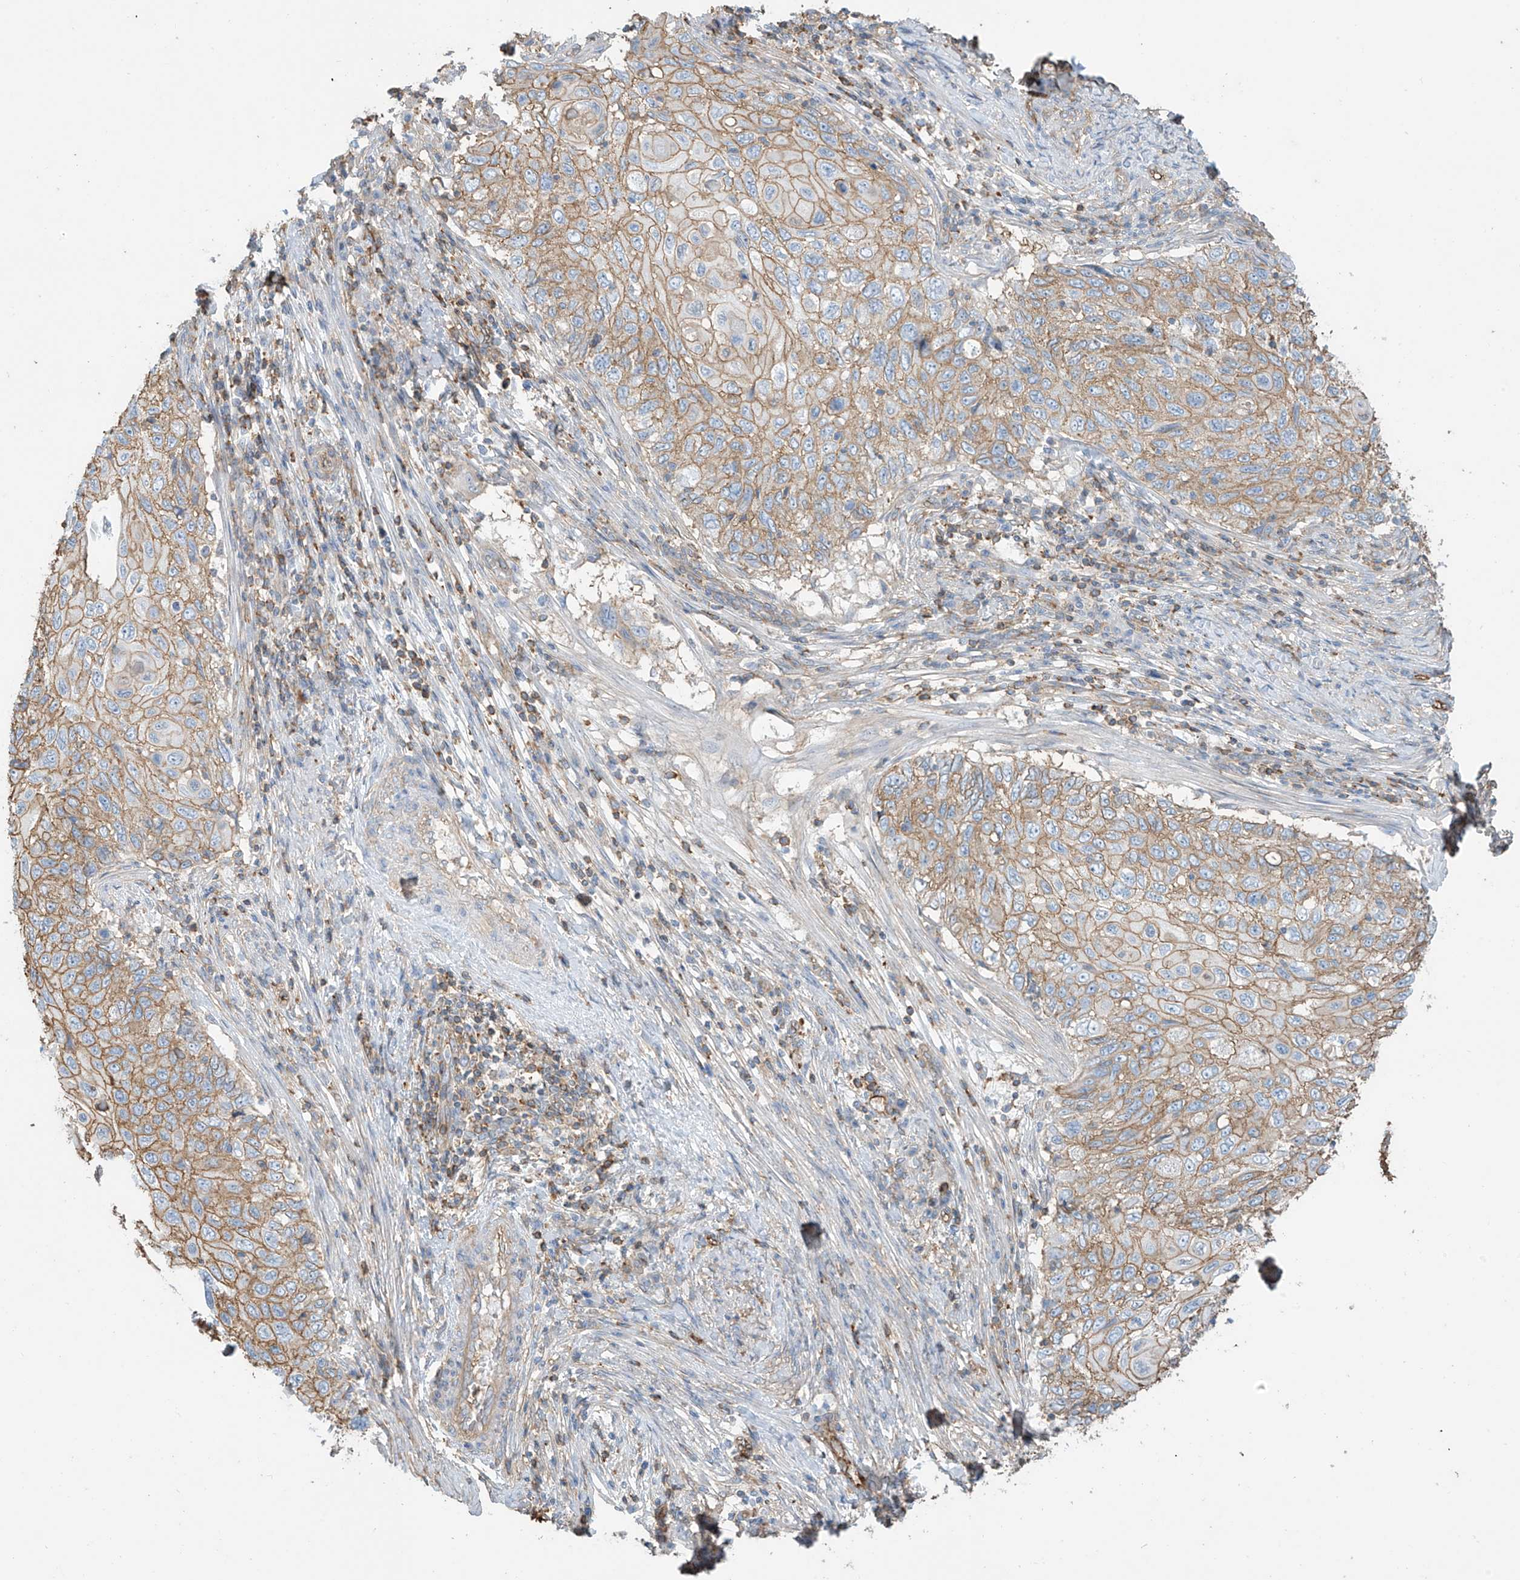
{"staining": {"intensity": "moderate", "quantity": ">75%", "location": "cytoplasmic/membranous"}, "tissue": "cervical cancer", "cell_type": "Tumor cells", "image_type": "cancer", "snomed": [{"axis": "morphology", "description": "Squamous cell carcinoma, NOS"}, {"axis": "topography", "description": "Cervix"}], "caption": "Protein positivity by immunohistochemistry (IHC) demonstrates moderate cytoplasmic/membranous staining in approximately >75% of tumor cells in cervical cancer. (Brightfield microscopy of DAB IHC at high magnification).", "gene": "ZNF846", "patient": {"sex": "female", "age": 70}}